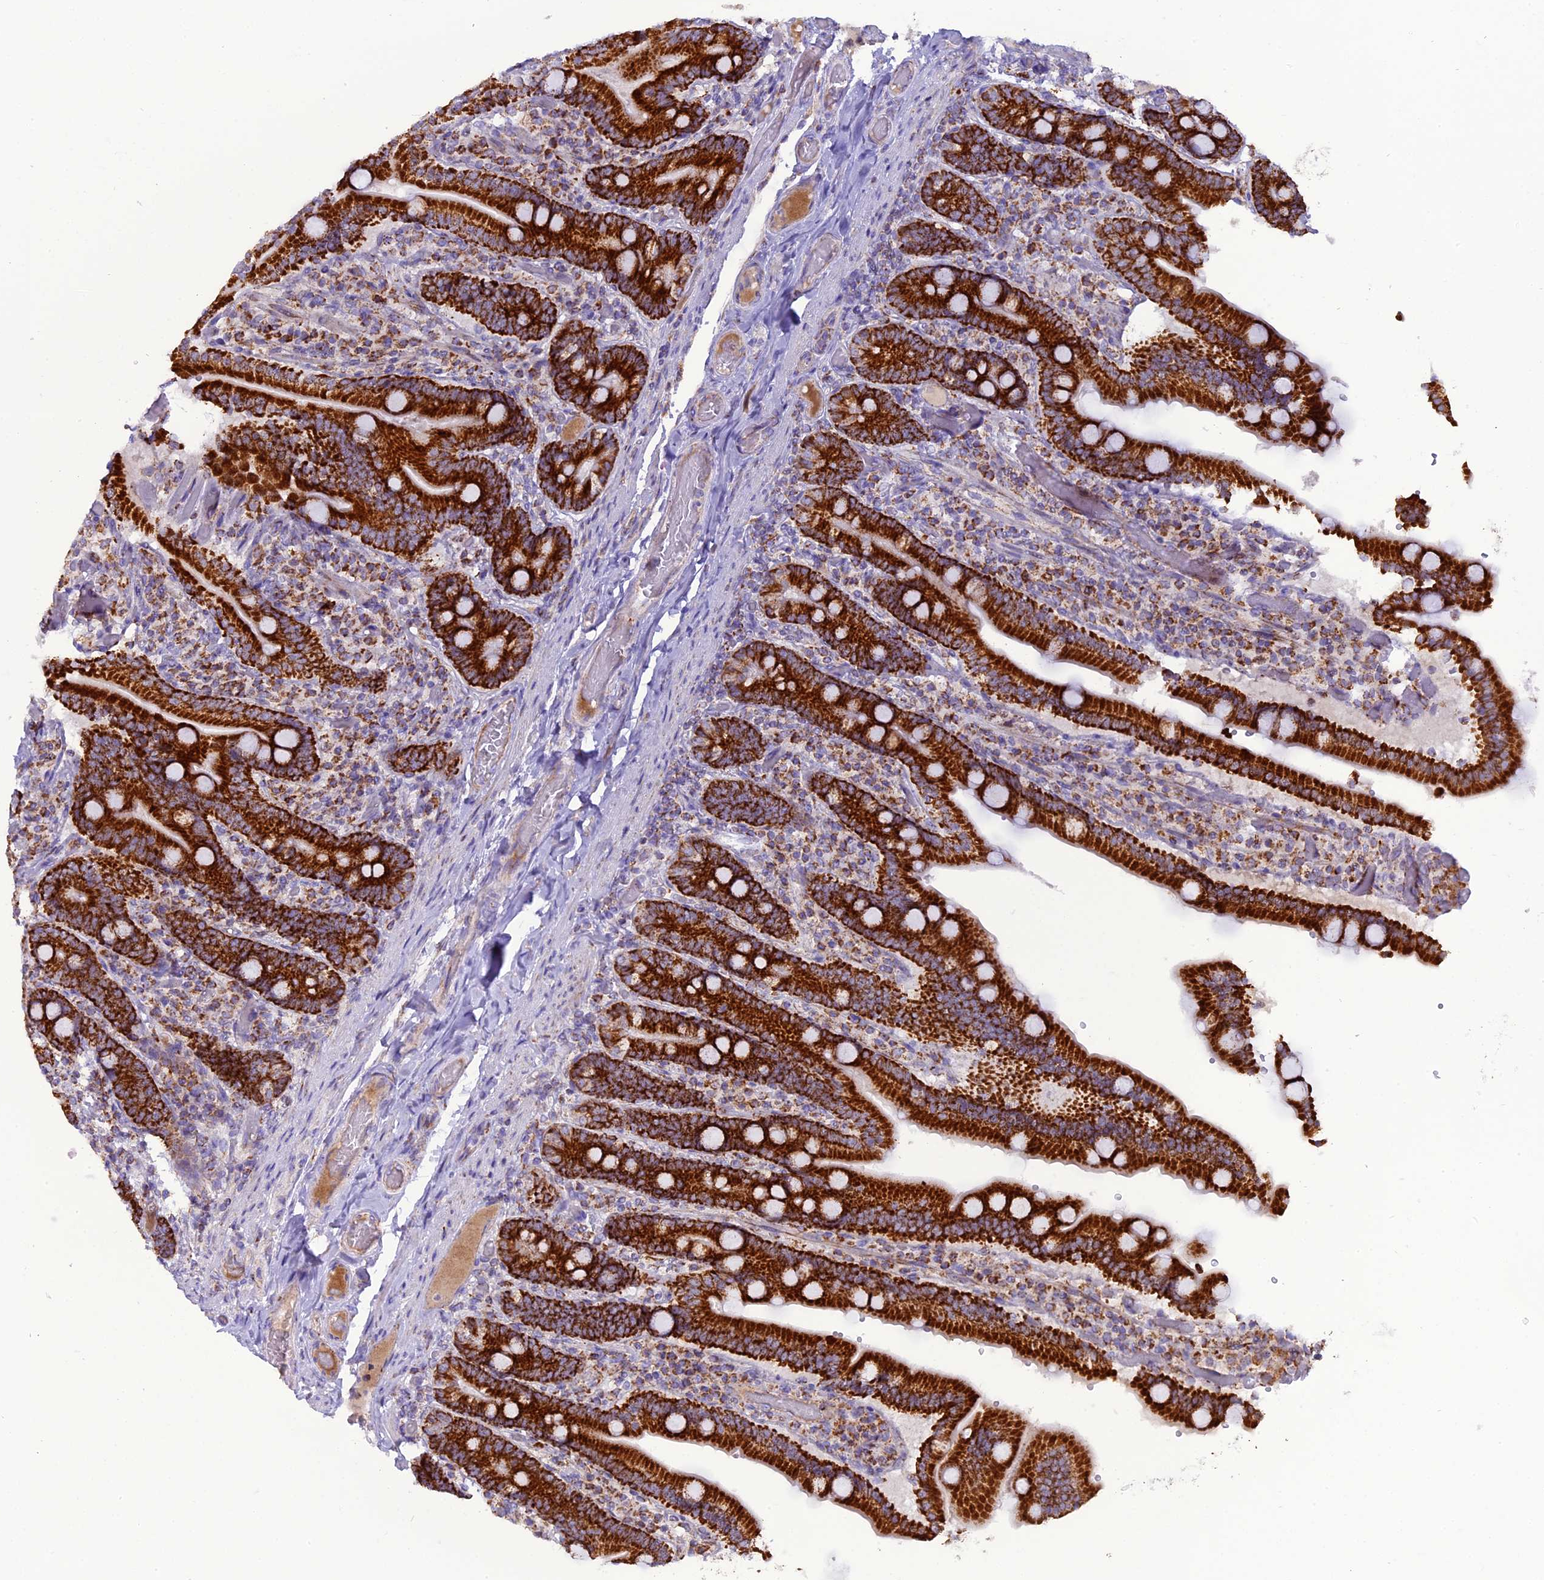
{"staining": {"intensity": "strong", "quantity": ">75%", "location": "cytoplasmic/membranous"}, "tissue": "duodenum", "cell_type": "Glandular cells", "image_type": "normal", "snomed": [{"axis": "morphology", "description": "Normal tissue, NOS"}, {"axis": "topography", "description": "Duodenum"}], "caption": "Protein expression analysis of unremarkable duodenum shows strong cytoplasmic/membranous expression in approximately >75% of glandular cells.", "gene": "MRPS34", "patient": {"sex": "female", "age": 62}}